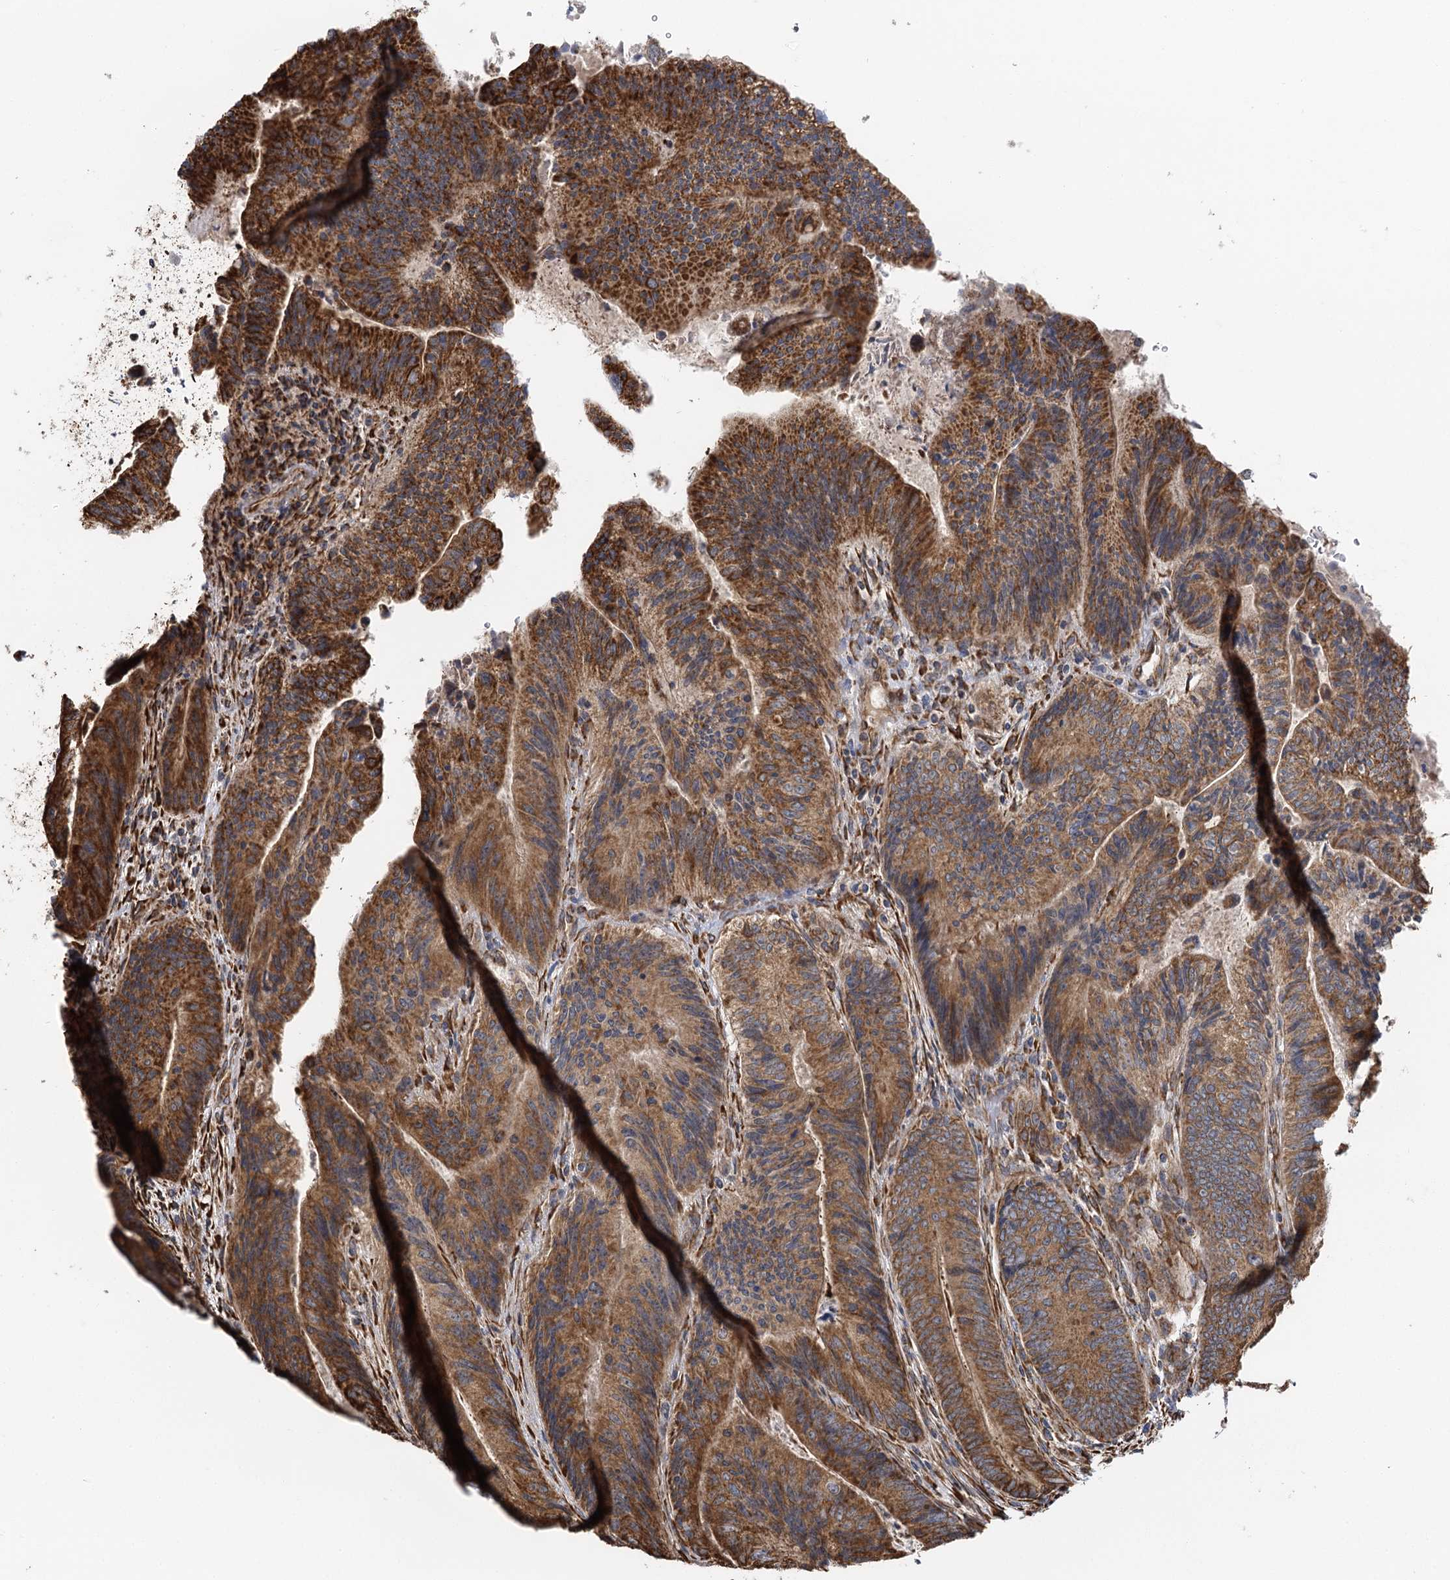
{"staining": {"intensity": "moderate", "quantity": ">75%", "location": "cytoplasmic/membranous"}, "tissue": "colorectal cancer", "cell_type": "Tumor cells", "image_type": "cancer", "snomed": [{"axis": "morphology", "description": "Adenocarcinoma, NOS"}, {"axis": "topography", "description": "Colon"}], "caption": "Brown immunohistochemical staining in adenocarcinoma (colorectal) shows moderate cytoplasmic/membranous expression in approximately >75% of tumor cells.", "gene": "IL11RA", "patient": {"sex": "female", "age": 67}}